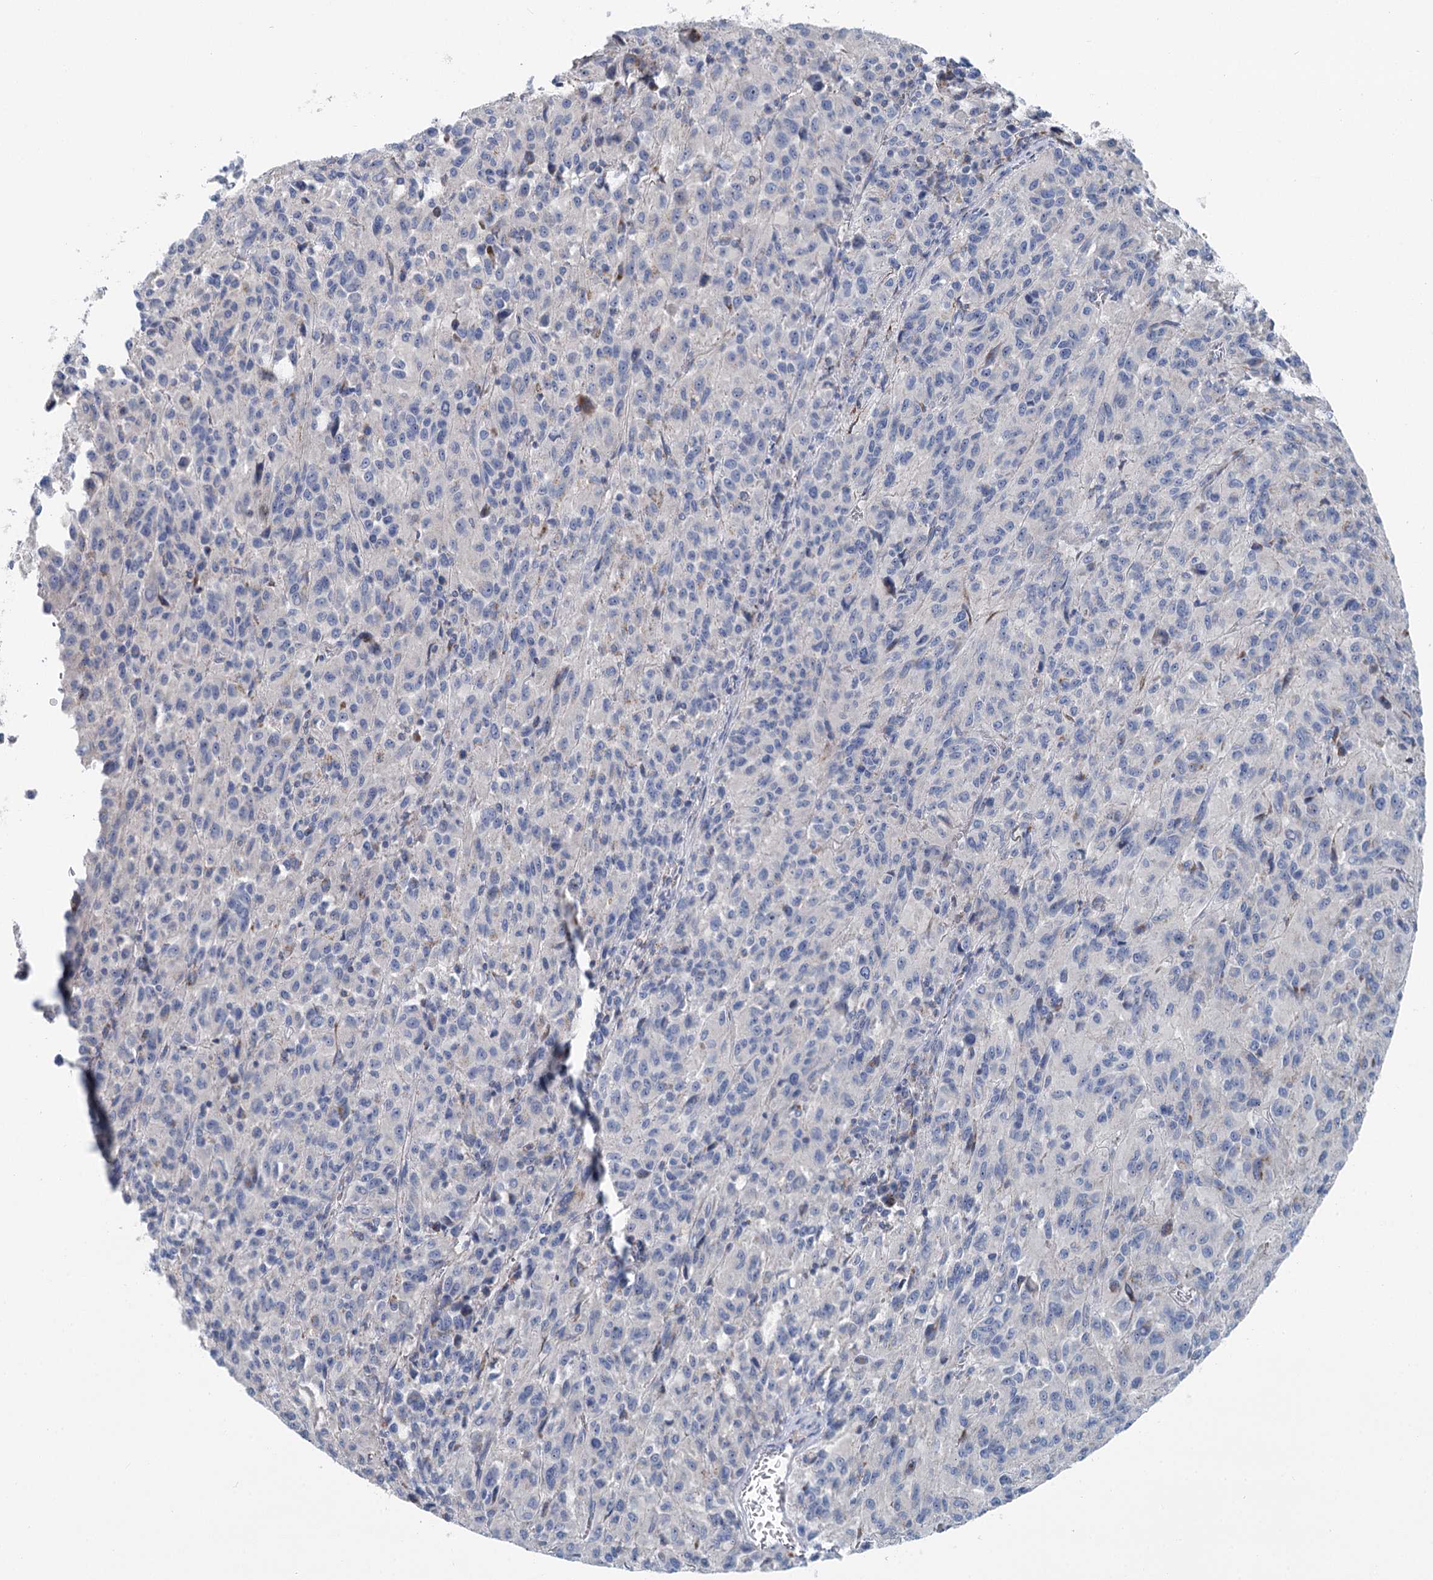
{"staining": {"intensity": "negative", "quantity": "none", "location": "none"}, "tissue": "melanoma", "cell_type": "Tumor cells", "image_type": "cancer", "snomed": [{"axis": "morphology", "description": "Malignant melanoma, Metastatic site"}, {"axis": "topography", "description": "Lung"}], "caption": "Immunohistochemical staining of melanoma demonstrates no significant expression in tumor cells.", "gene": "MARK2", "patient": {"sex": "male", "age": 64}}